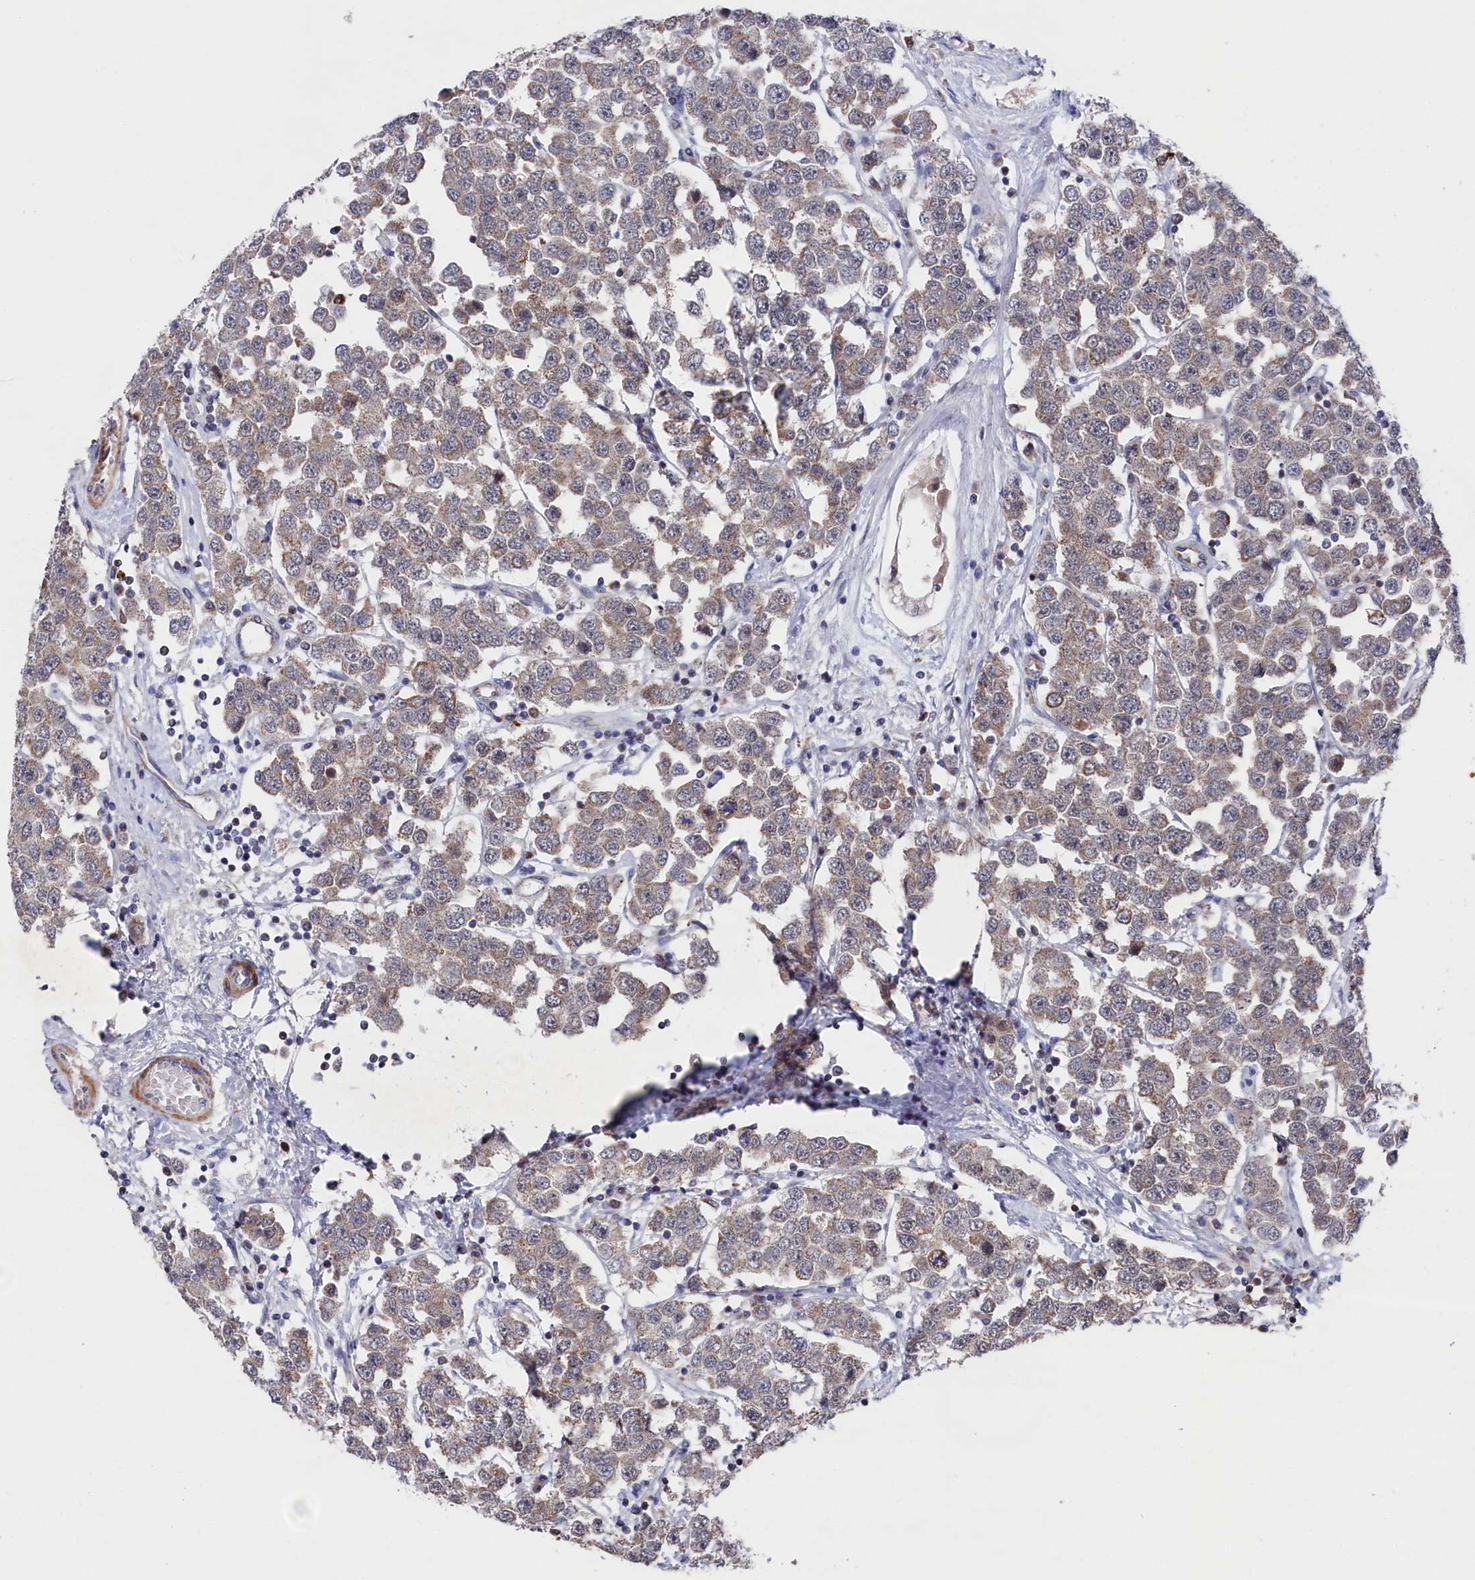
{"staining": {"intensity": "weak", "quantity": ">75%", "location": "cytoplasmic/membranous"}, "tissue": "testis cancer", "cell_type": "Tumor cells", "image_type": "cancer", "snomed": [{"axis": "morphology", "description": "Seminoma, NOS"}, {"axis": "topography", "description": "Testis"}], "caption": "Testis cancer (seminoma) stained with a brown dye reveals weak cytoplasmic/membranous positive expression in approximately >75% of tumor cells.", "gene": "CHCHD1", "patient": {"sex": "male", "age": 28}}